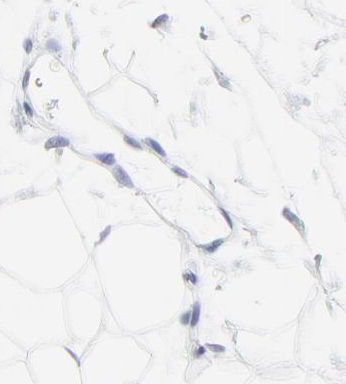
{"staining": {"intensity": "moderate", "quantity": "<25%", "location": "cytoplasmic/membranous,nuclear"}, "tissue": "urinary bladder", "cell_type": "Urothelial cells", "image_type": "normal", "snomed": [{"axis": "morphology", "description": "Normal tissue, NOS"}, {"axis": "topography", "description": "Urinary bladder"}], "caption": "Immunohistochemical staining of unremarkable urinary bladder exhibits low levels of moderate cytoplasmic/membranous,nuclear expression in about <25% of urothelial cells.", "gene": "NCAPH", "patient": {"sex": "male", "age": 2}}